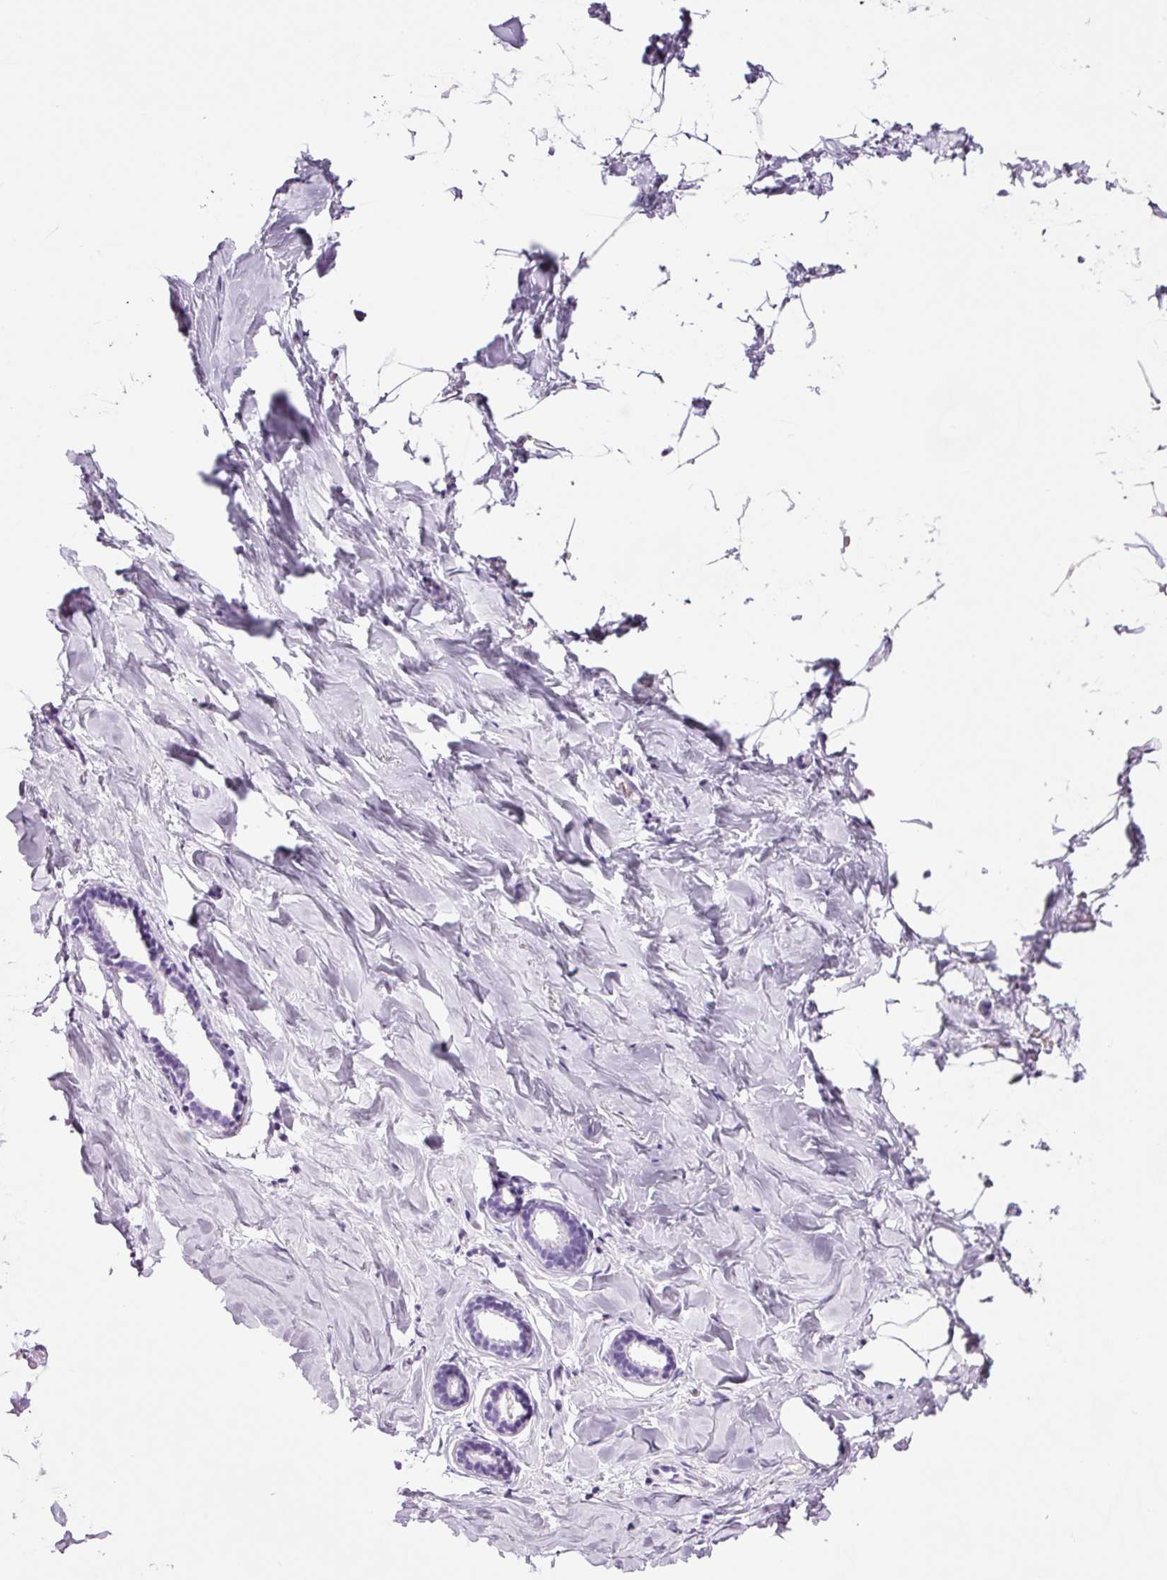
{"staining": {"intensity": "negative", "quantity": "none", "location": "none"}, "tissue": "breast", "cell_type": "Adipocytes", "image_type": "normal", "snomed": [{"axis": "morphology", "description": "Normal tissue, NOS"}, {"axis": "topography", "description": "Breast"}], "caption": "Immunohistochemistry (IHC) photomicrograph of benign breast: breast stained with DAB reveals no significant protein positivity in adipocytes. (Immunohistochemistry, brightfield microscopy, high magnification).", "gene": "ADSS1", "patient": {"sex": "female", "age": 23}}